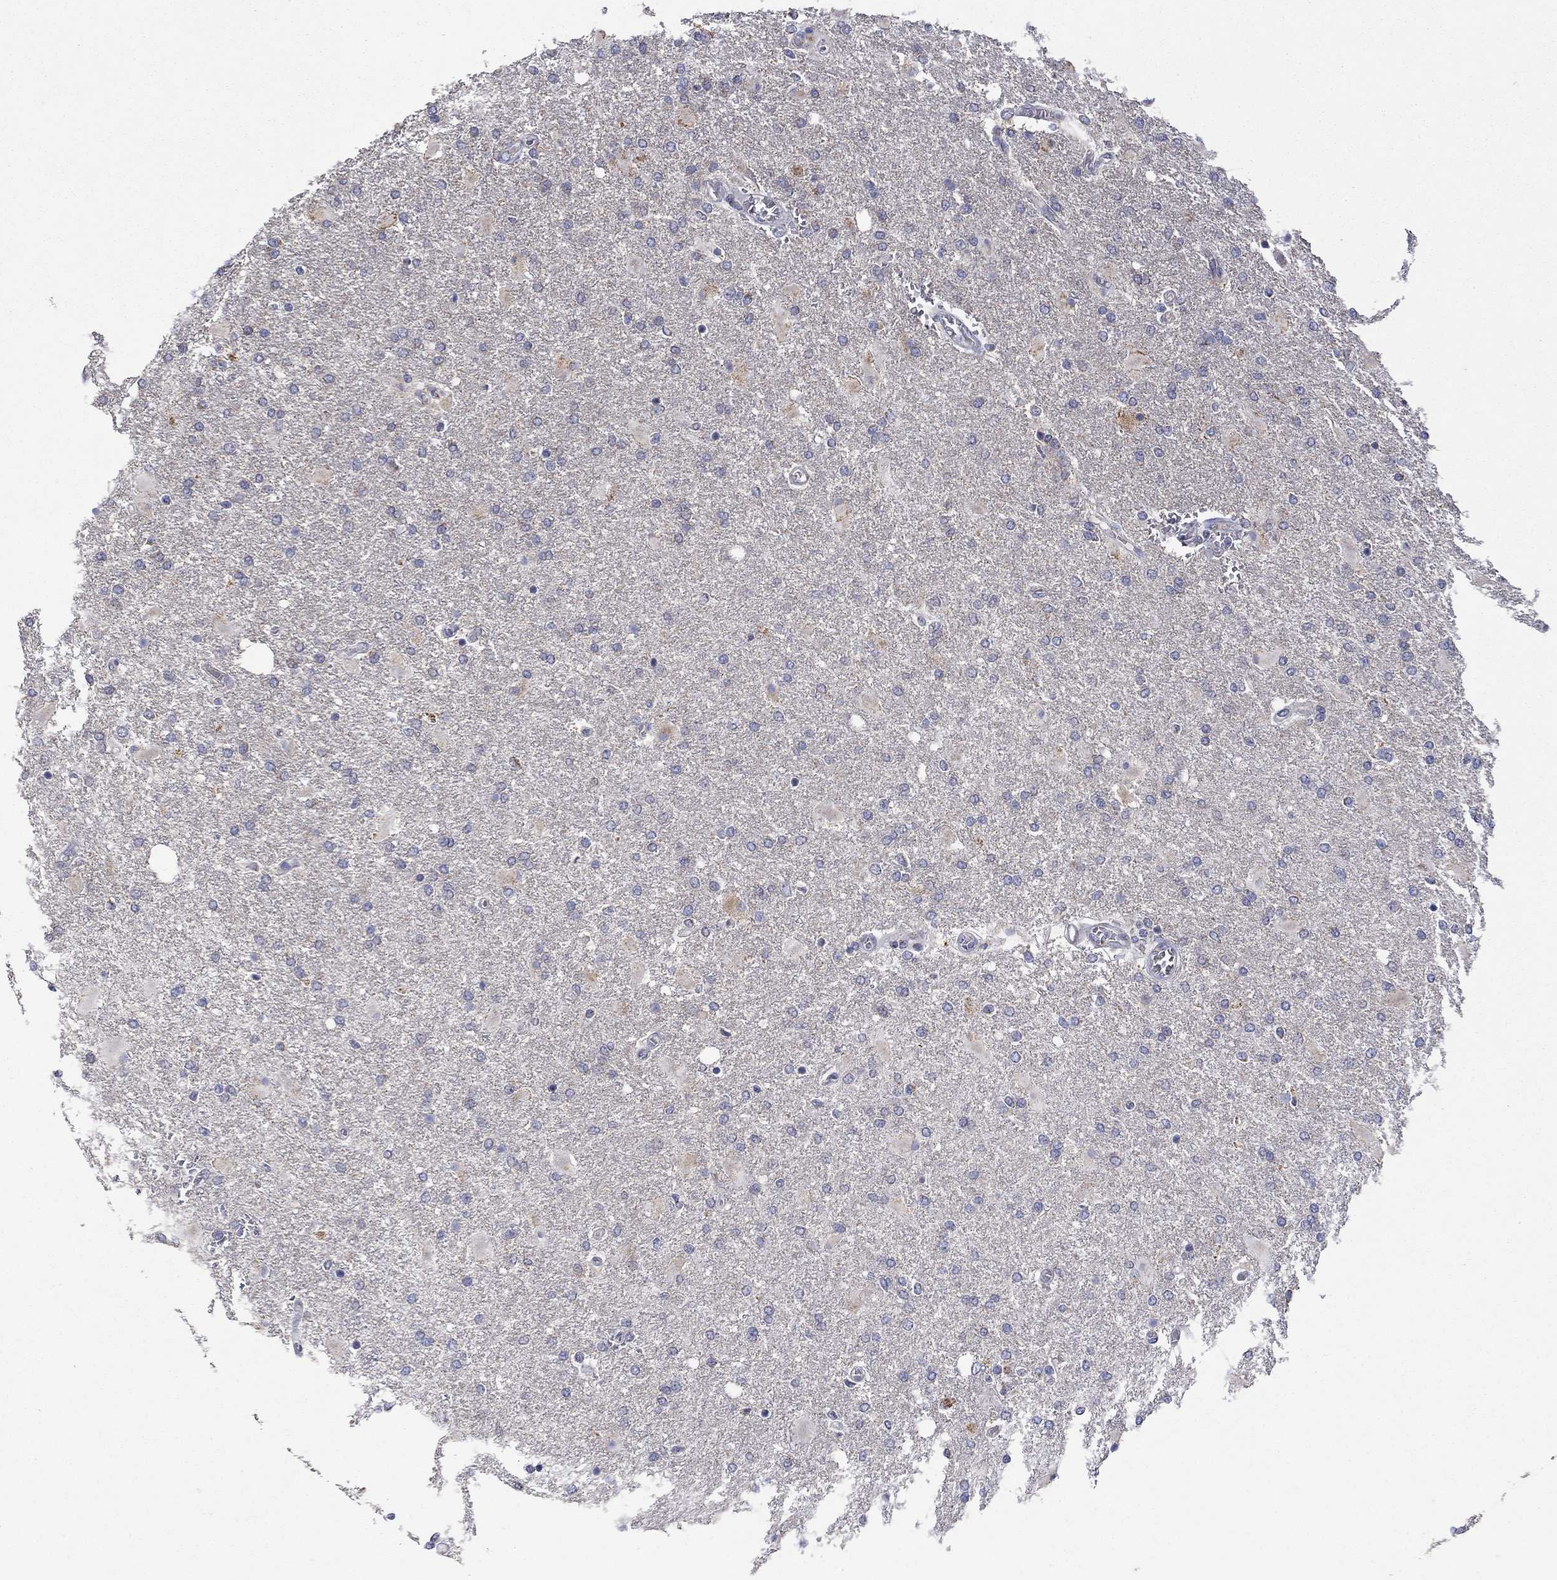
{"staining": {"intensity": "negative", "quantity": "none", "location": "none"}, "tissue": "glioma", "cell_type": "Tumor cells", "image_type": "cancer", "snomed": [{"axis": "morphology", "description": "Glioma, malignant, High grade"}, {"axis": "topography", "description": "Cerebral cortex"}], "caption": "Tumor cells show no significant positivity in malignant glioma (high-grade).", "gene": "HPS5", "patient": {"sex": "male", "age": 79}}